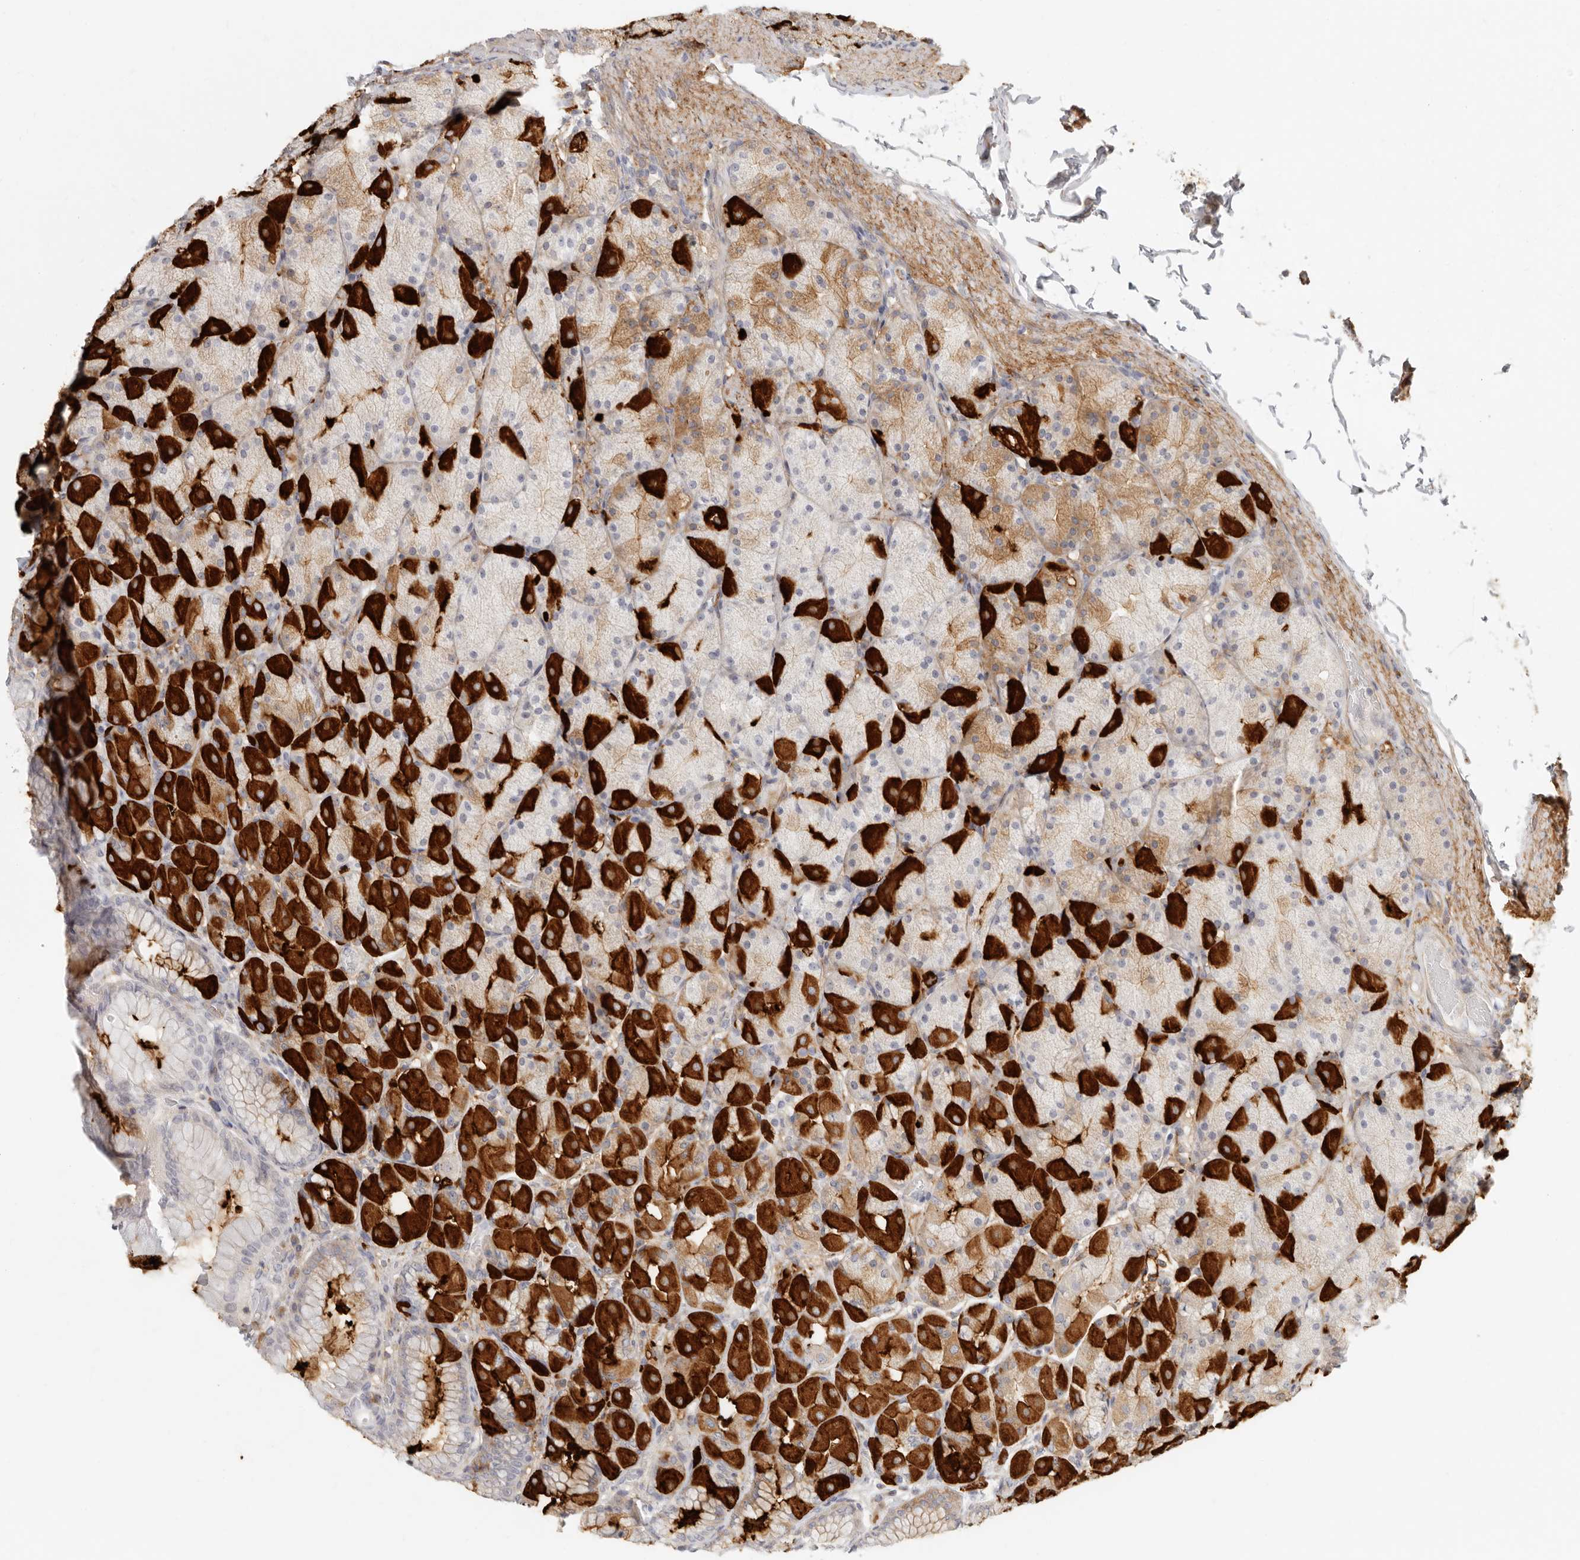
{"staining": {"intensity": "strong", "quantity": "25%-75%", "location": "cytoplasmic/membranous"}, "tissue": "stomach", "cell_type": "Glandular cells", "image_type": "normal", "snomed": [{"axis": "morphology", "description": "Normal tissue, NOS"}, {"axis": "topography", "description": "Stomach, upper"}], "caption": "Normal stomach was stained to show a protein in brown. There is high levels of strong cytoplasmic/membranous positivity in about 25%-75% of glandular cells.", "gene": "NIBAN1", "patient": {"sex": "female", "age": 56}}